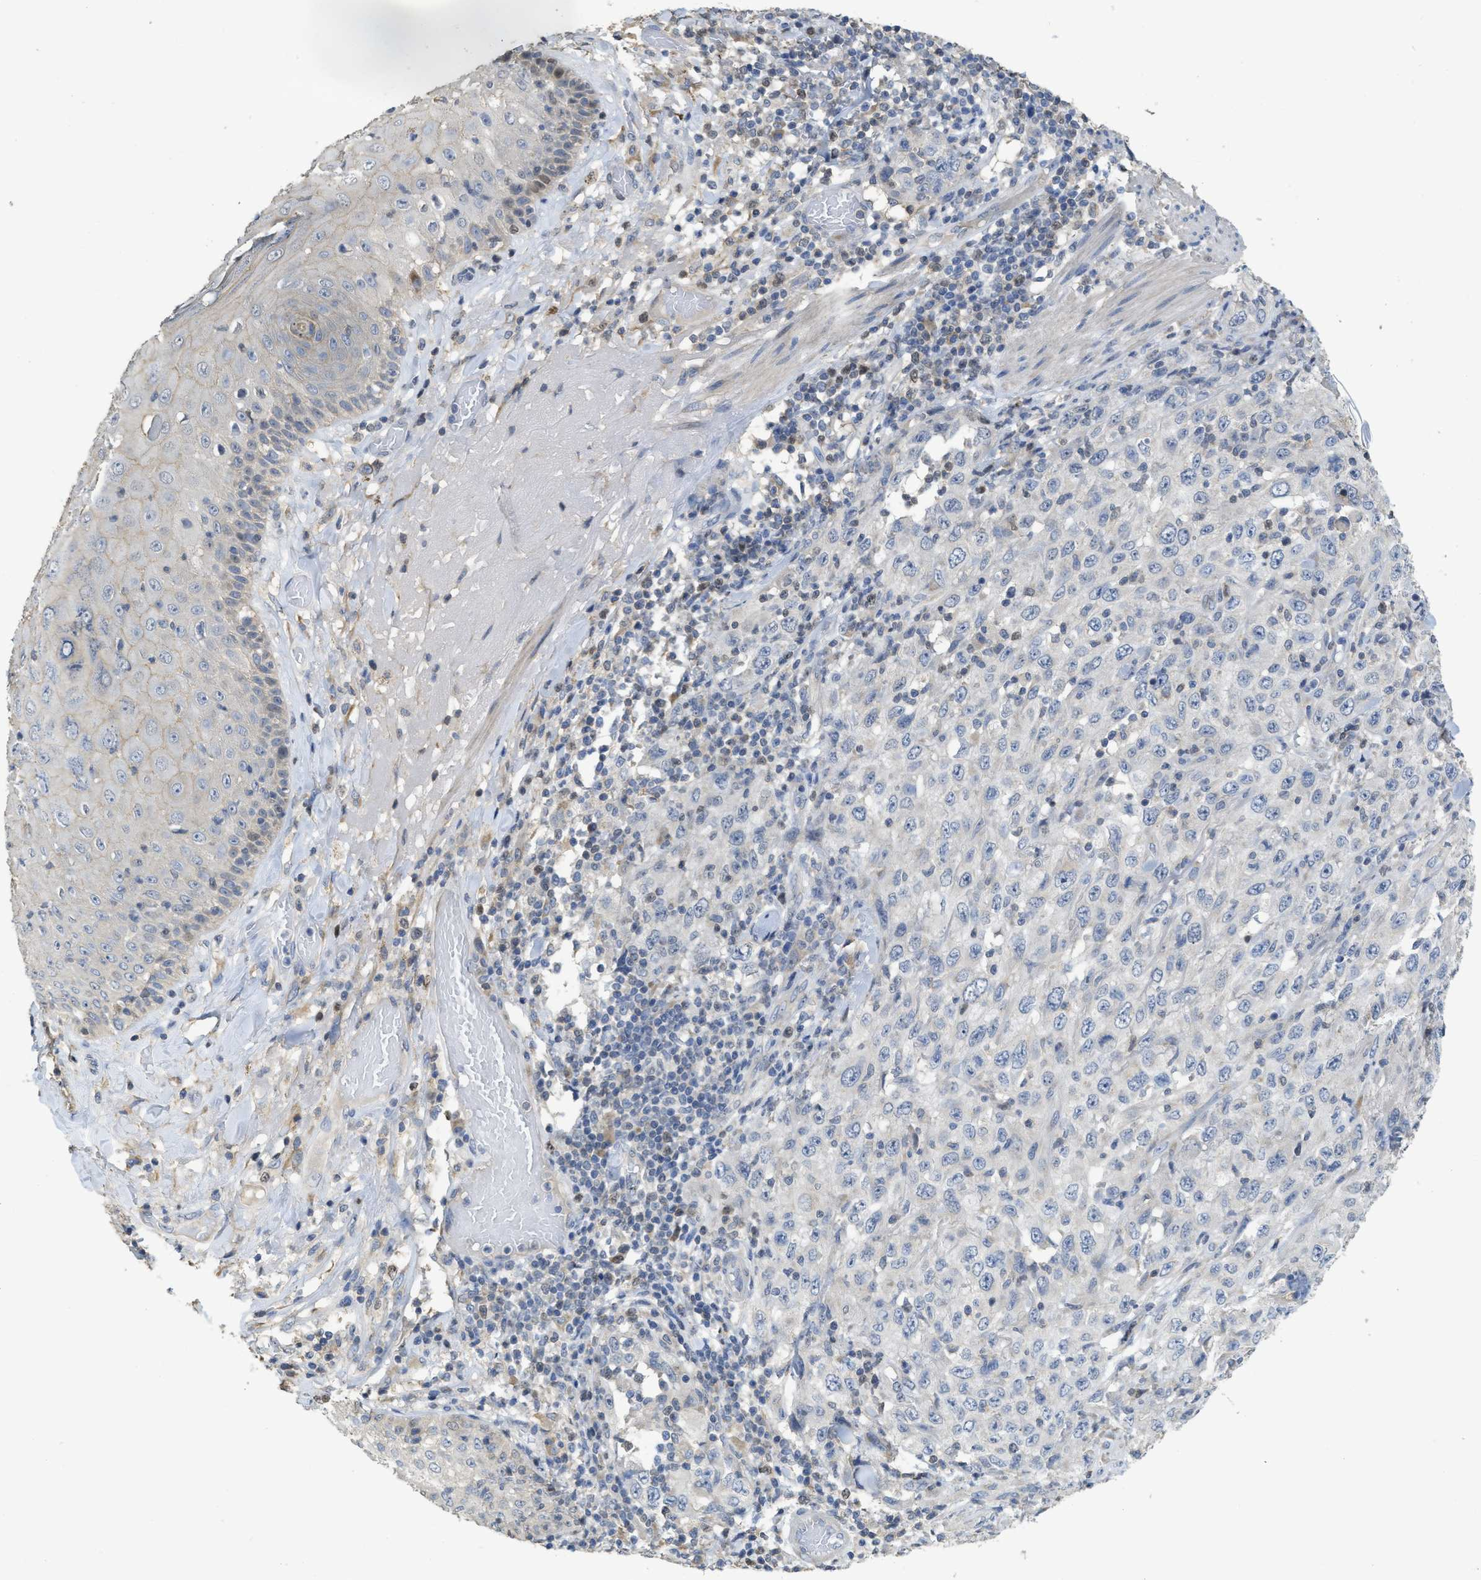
{"staining": {"intensity": "negative", "quantity": "none", "location": "none"}, "tissue": "skin cancer", "cell_type": "Tumor cells", "image_type": "cancer", "snomed": [{"axis": "morphology", "description": "Squamous cell carcinoma, NOS"}, {"axis": "topography", "description": "Skin"}], "caption": "Tumor cells show no significant staining in skin squamous cell carcinoma.", "gene": "SFXN2", "patient": {"sex": "female", "age": 88}}